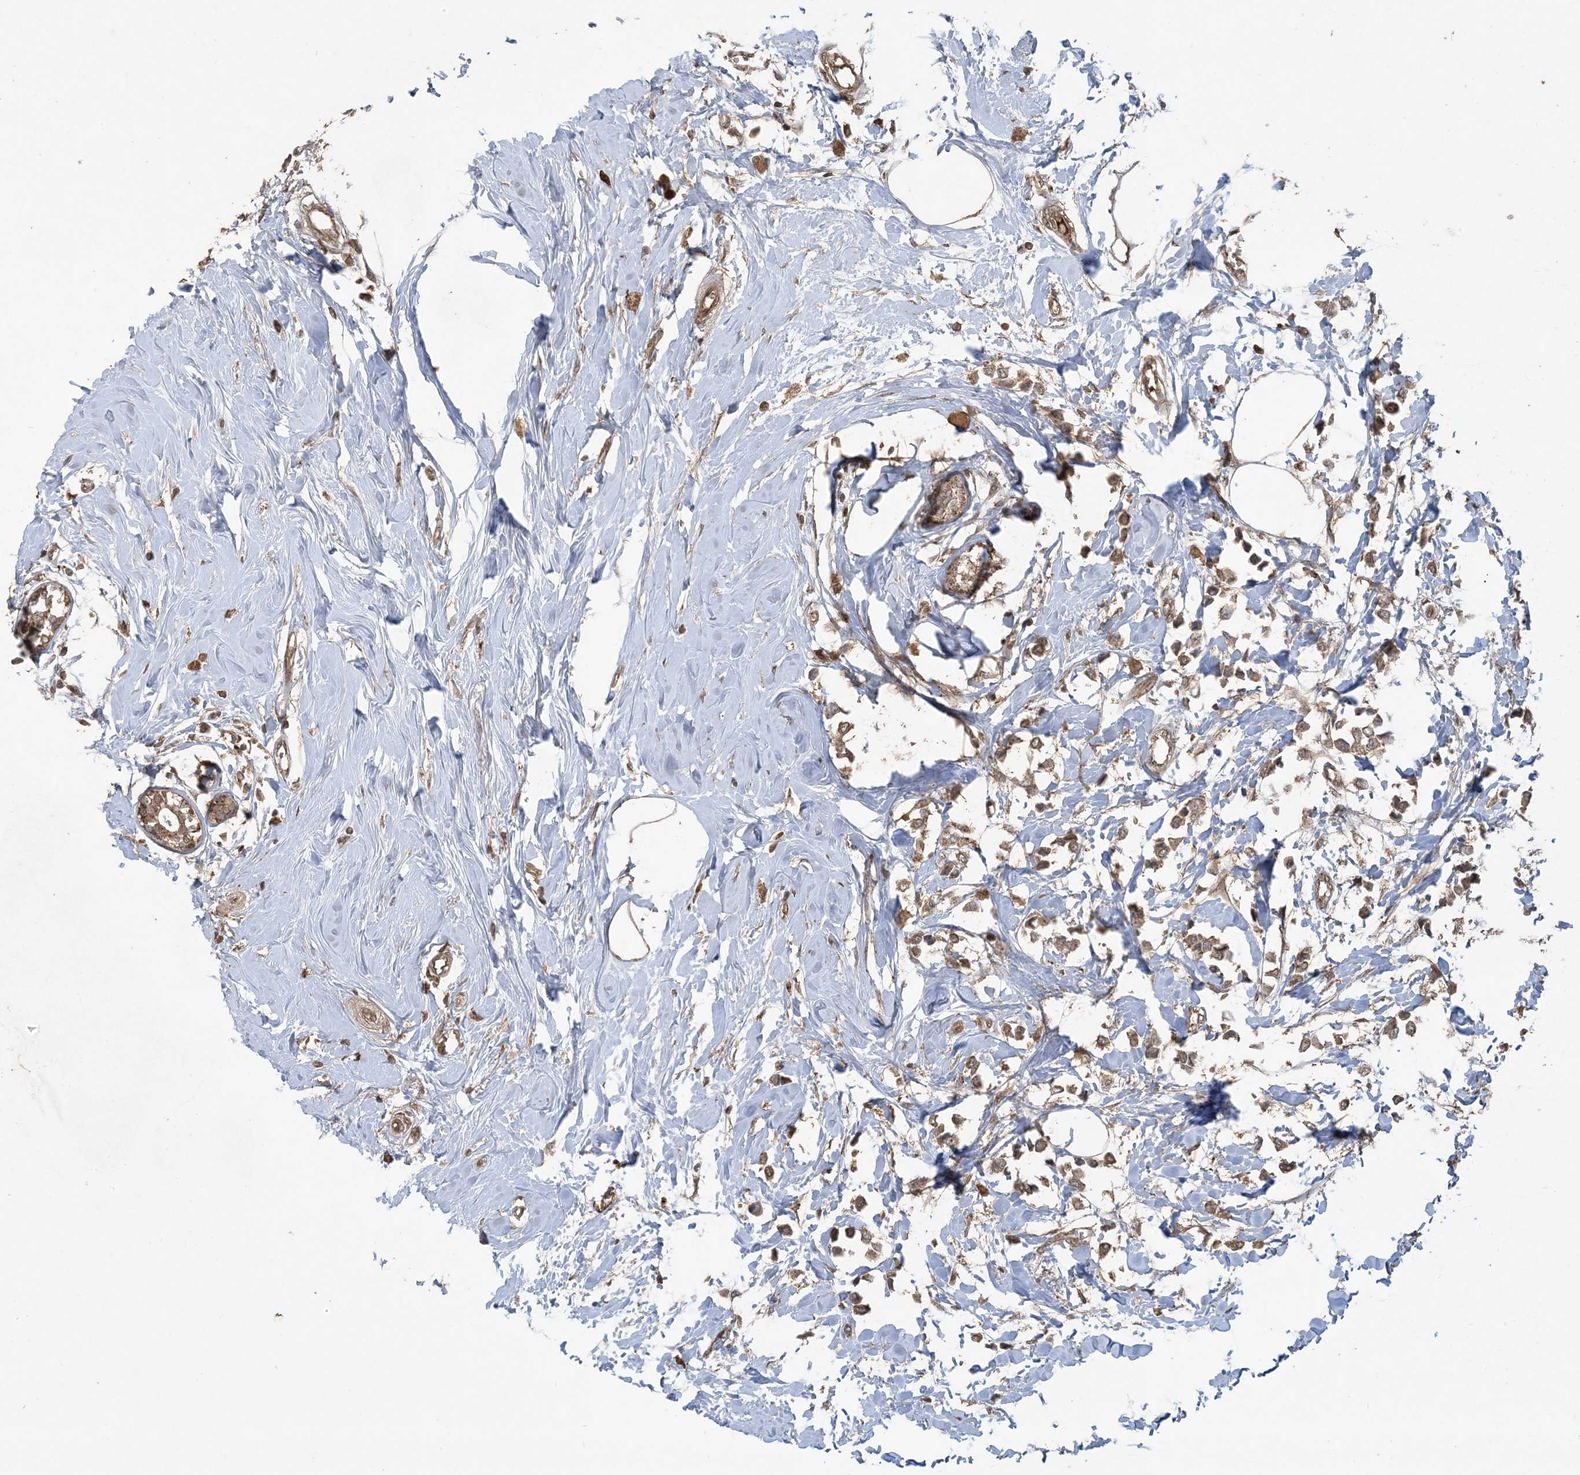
{"staining": {"intensity": "moderate", "quantity": ">75%", "location": "cytoplasmic/membranous"}, "tissue": "breast cancer", "cell_type": "Tumor cells", "image_type": "cancer", "snomed": [{"axis": "morphology", "description": "Lobular carcinoma"}, {"axis": "topography", "description": "Breast"}], "caption": "A high-resolution histopathology image shows immunohistochemistry staining of breast cancer (lobular carcinoma), which exhibits moderate cytoplasmic/membranous expression in approximately >75% of tumor cells.", "gene": "EFCAB8", "patient": {"sex": "female", "age": 51}}